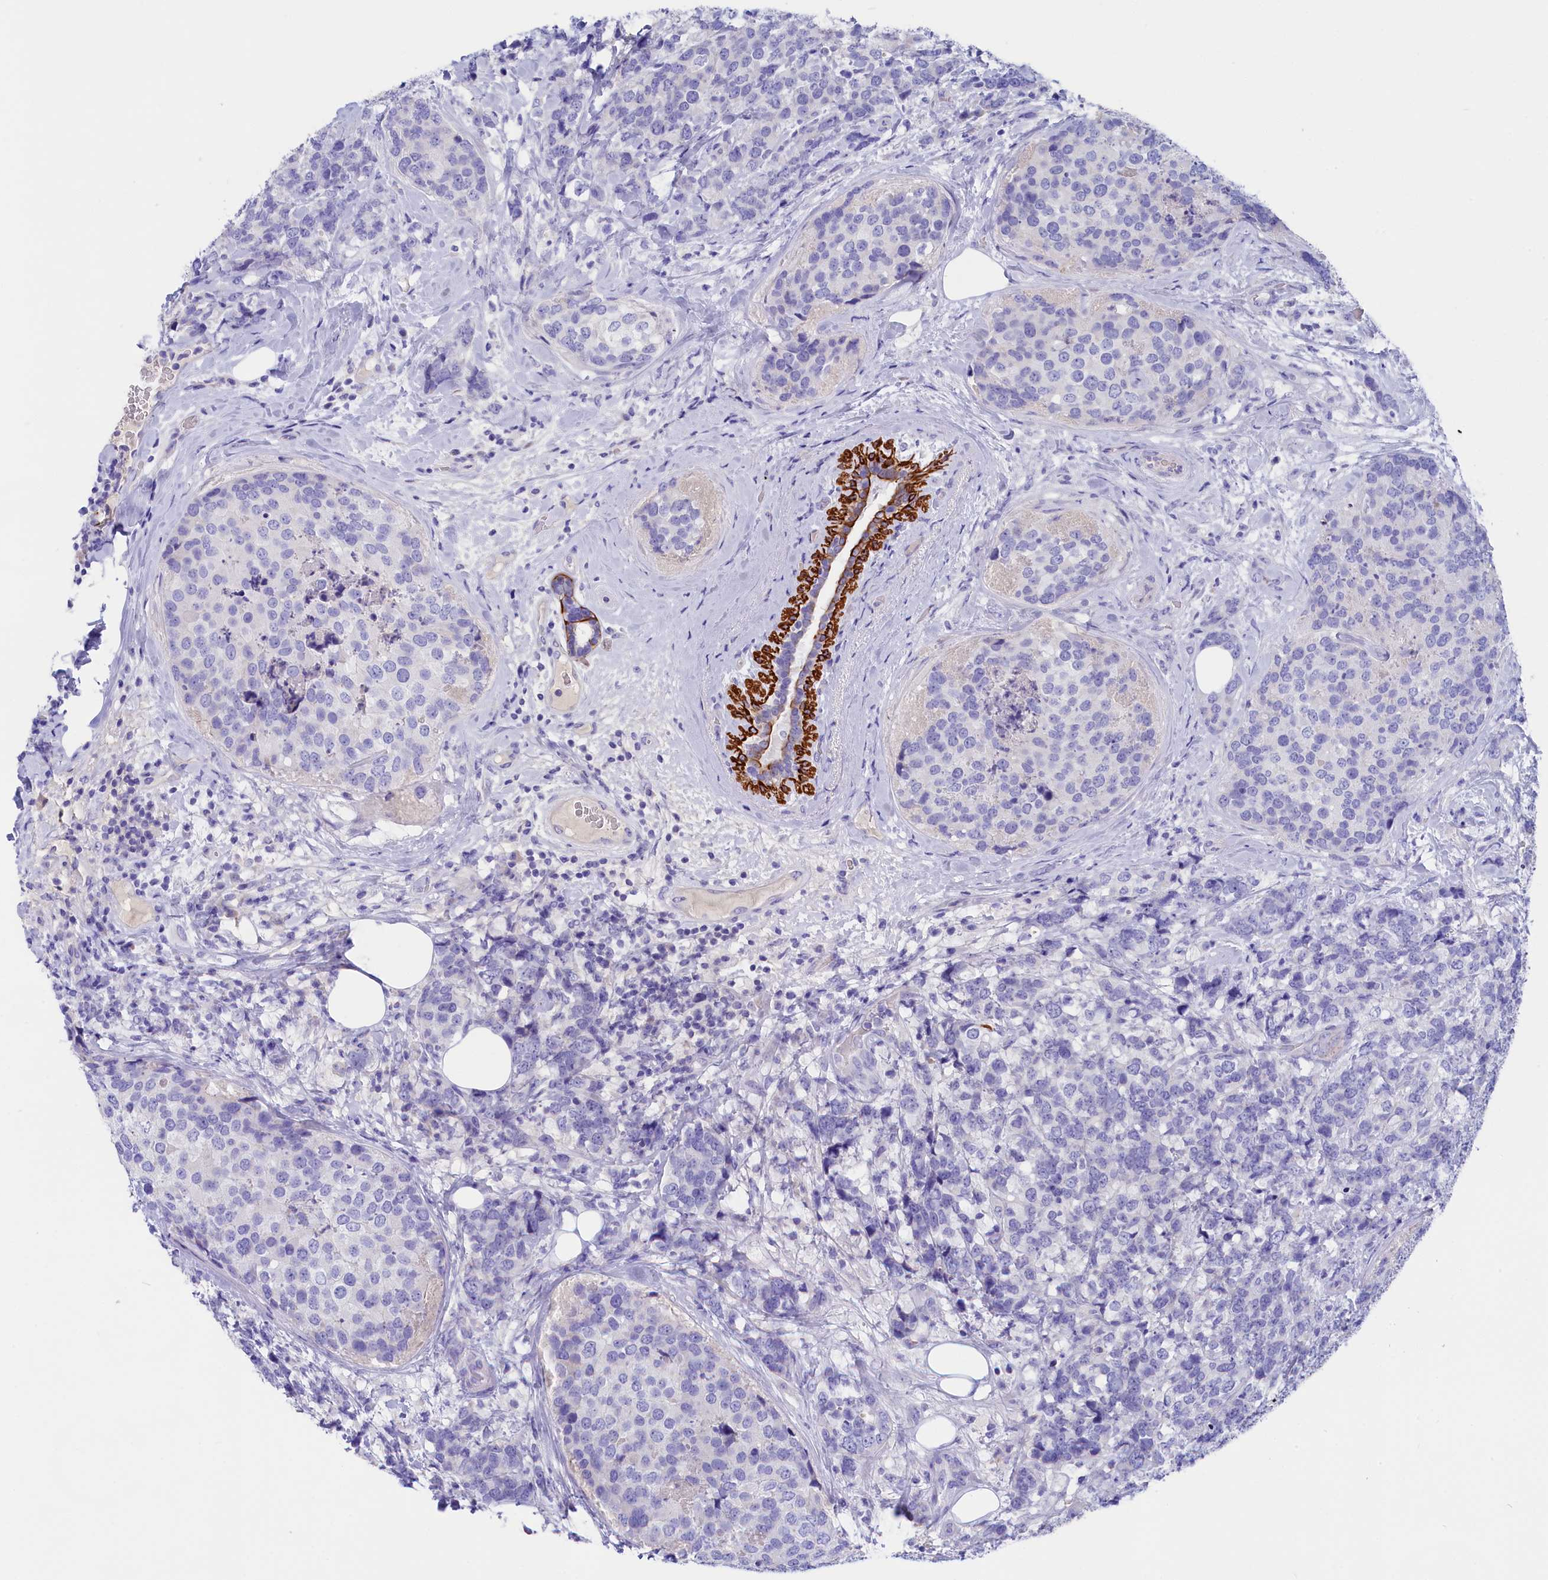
{"staining": {"intensity": "negative", "quantity": "none", "location": "none"}, "tissue": "breast cancer", "cell_type": "Tumor cells", "image_type": "cancer", "snomed": [{"axis": "morphology", "description": "Lobular carcinoma"}, {"axis": "topography", "description": "Breast"}], "caption": "Tumor cells show no significant protein positivity in breast cancer (lobular carcinoma). (DAB immunohistochemistry (IHC), high magnification).", "gene": "SULT2A1", "patient": {"sex": "female", "age": 59}}